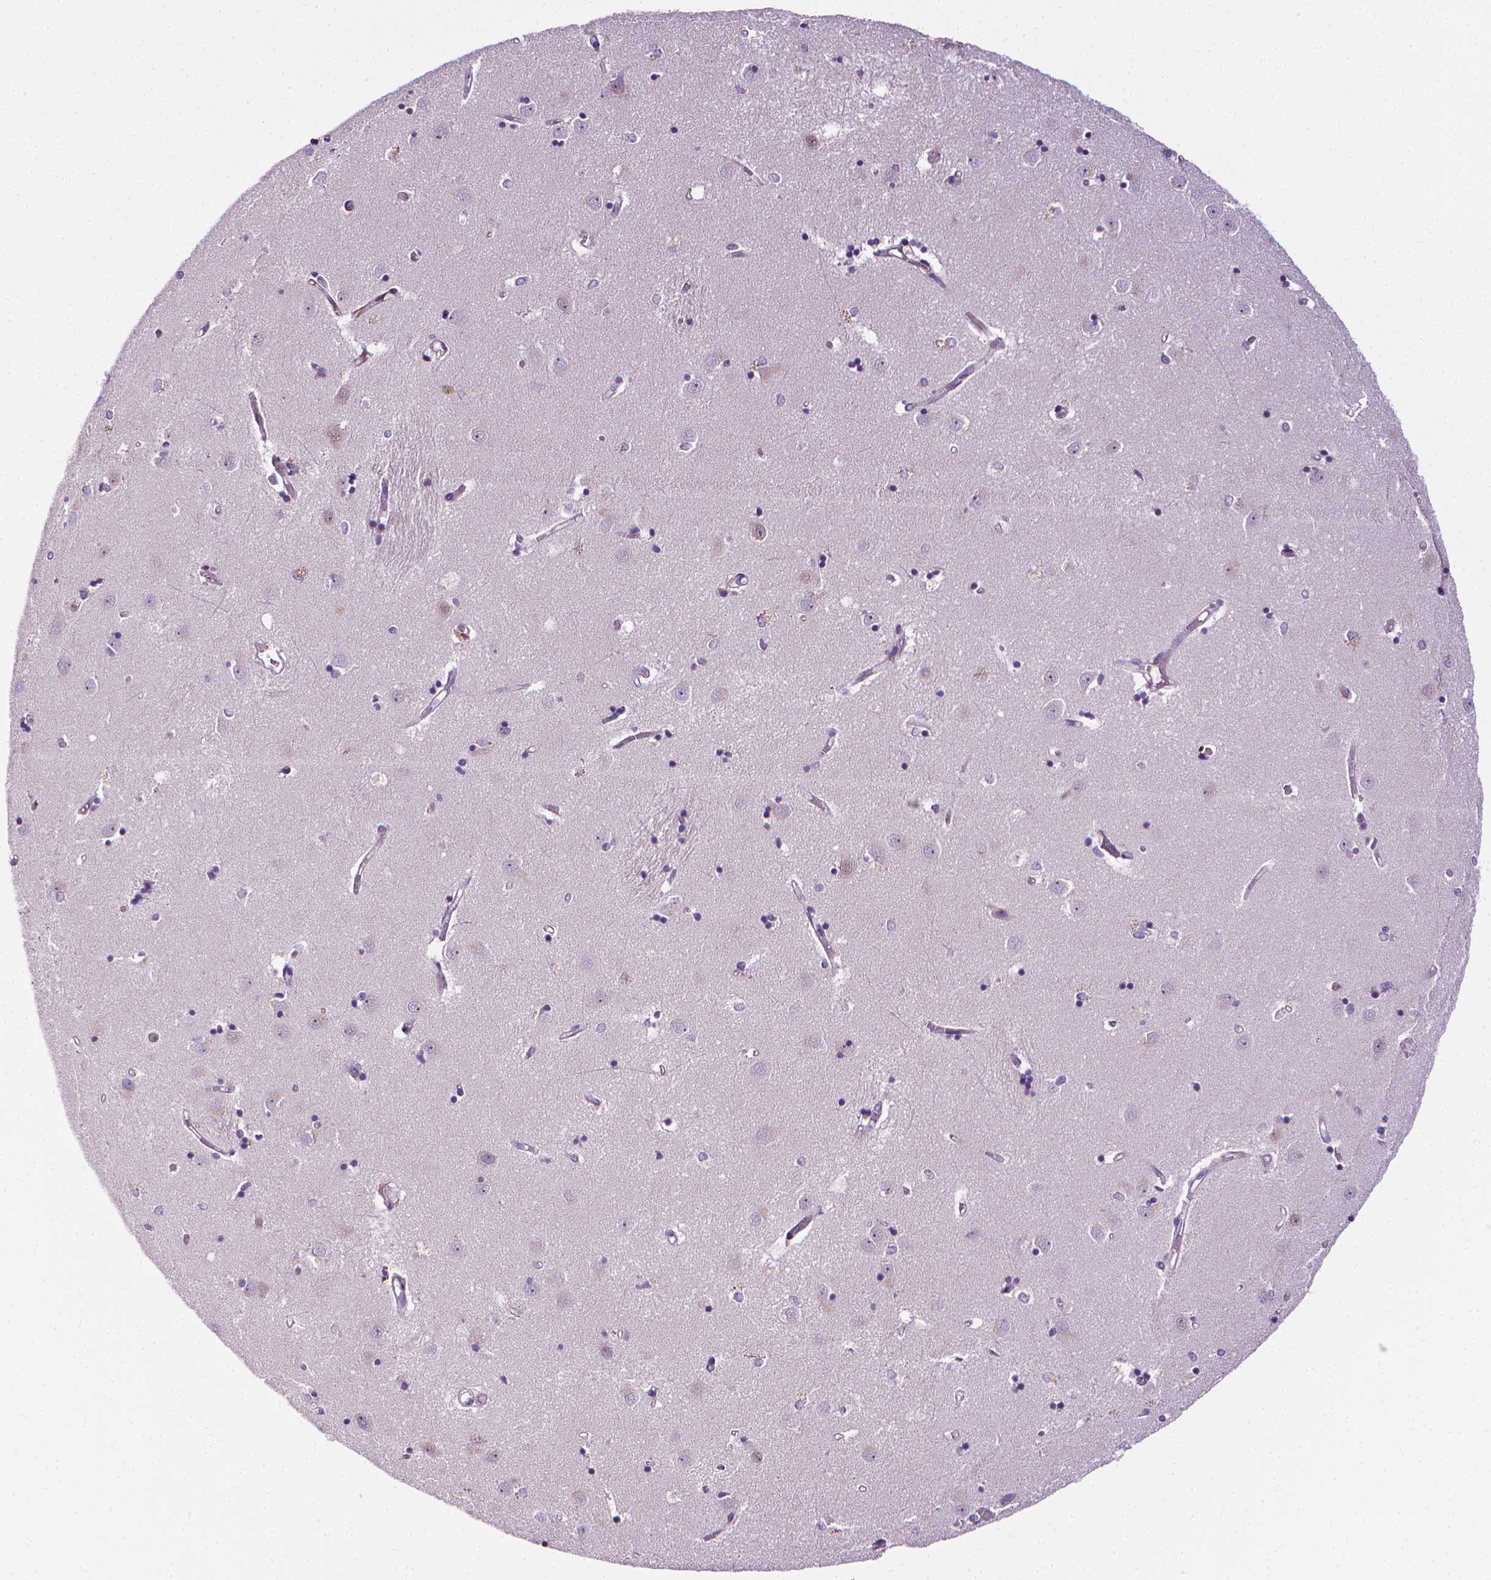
{"staining": {"intensity": "negative", "quantity": "none", "location": "none"}, "tissue": "caudate", "cell_type": "Glial cells", "image_type": "normal", "snomed": [{"axis": "morphology", "description": "Normal tissue, NOS"}, {"axis": "topography", "description": "Lateral ventricle wall"}], "caption": "Immunohistochemical staining of unremarkable human caudate shows no significant expression in glial cells.", "gene": "MCOLN3", "patient": {"sex": "male", "age": 54}}